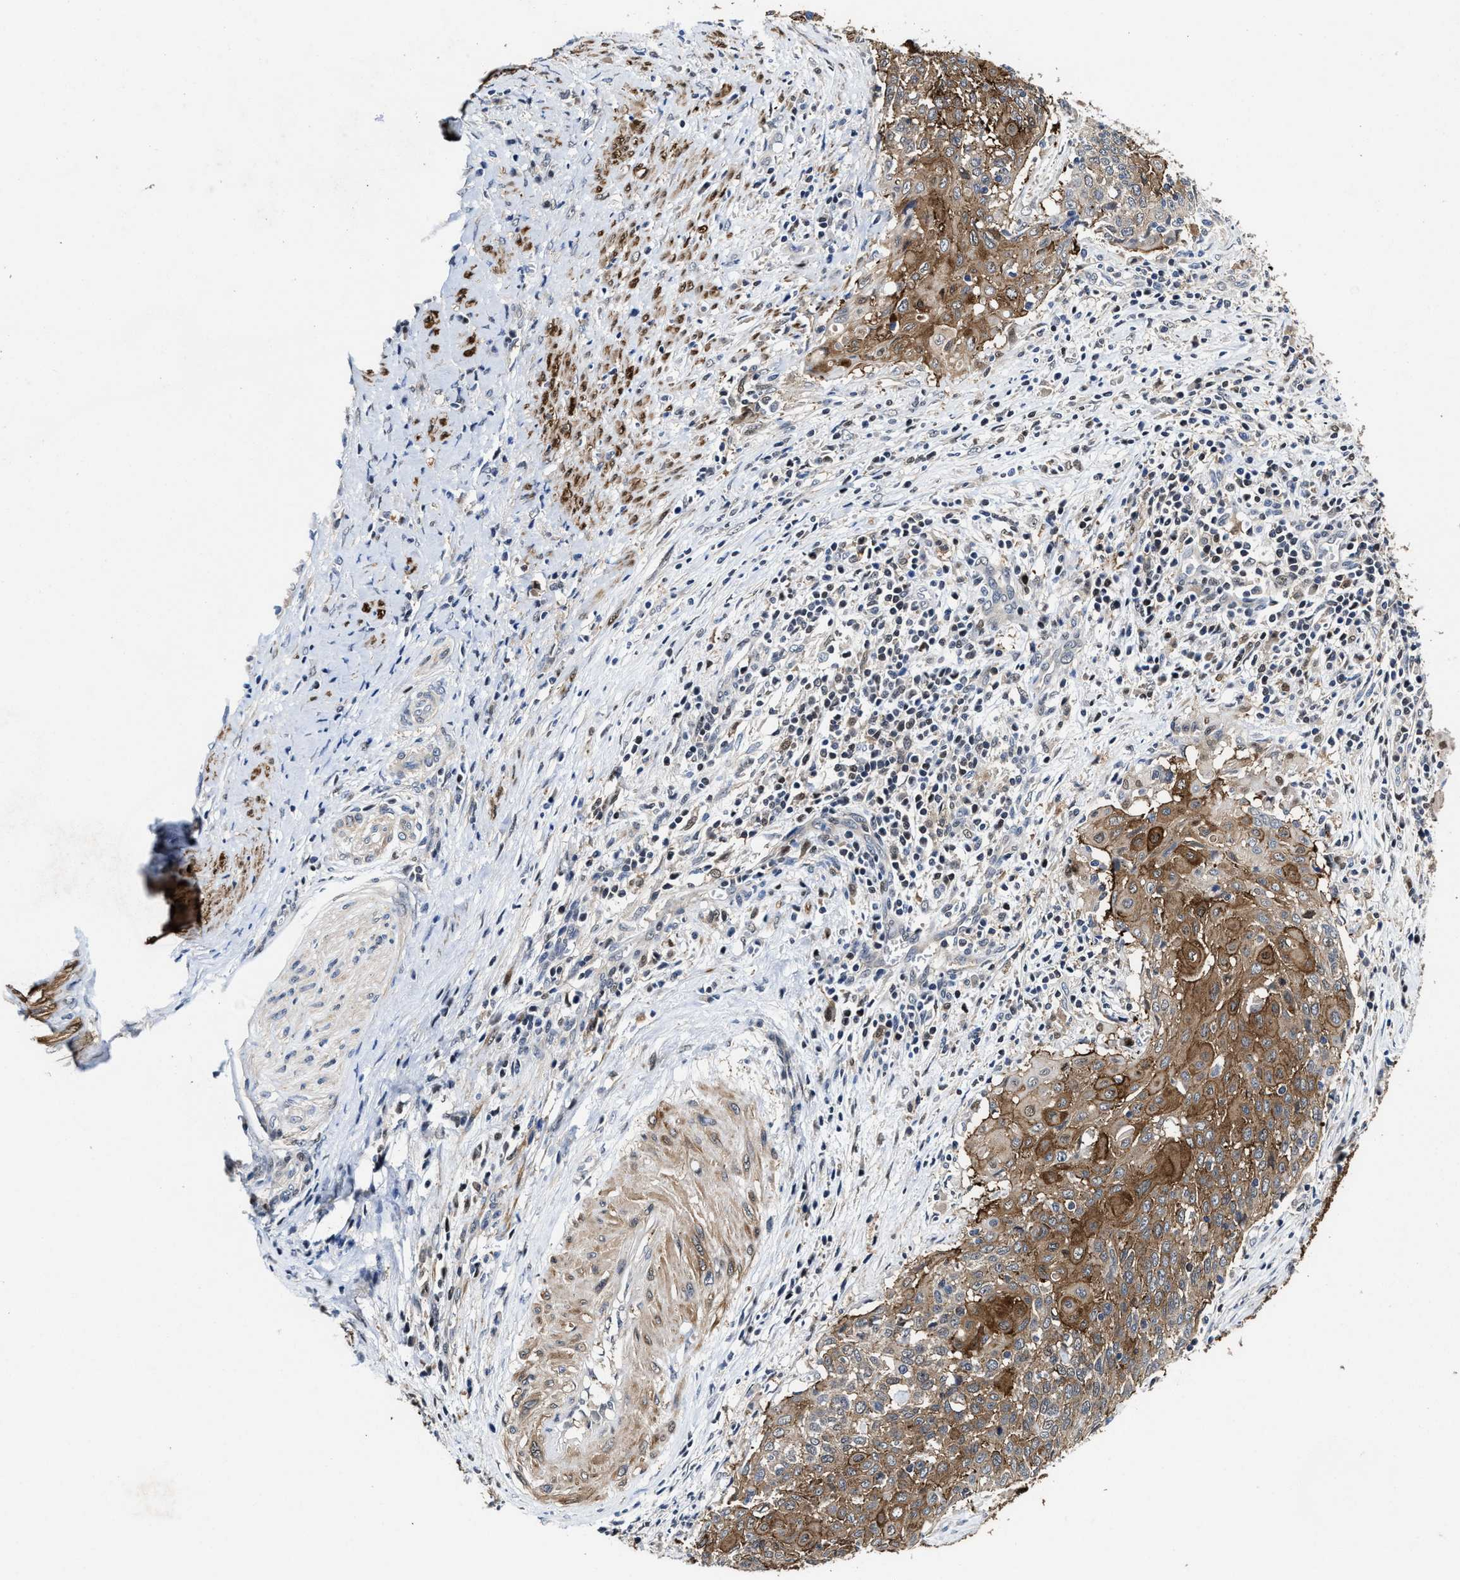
{"staining": {"intensity": "moderate", "quantity": ">75%", "location": "cytoplasmic/membranous"}, "tissue": "cervical cancer", "cell_type": "Tumor cells", "image_type": "cancer", "snomed": [{"axis": "morphology", "description": "Squamous cell carcinoma, NOS"}, {"axis": "topography", "description": "Cervix"}], "caption": "Immunohistochemical staining of human cervical cancer (squamous cell carcinoma) reveals moderate cytoplasmic/membranous protein expression in approximately >75% of tumor cells.", "gene": "KIF12", "patient": {"sex": "female", "age": 39}}